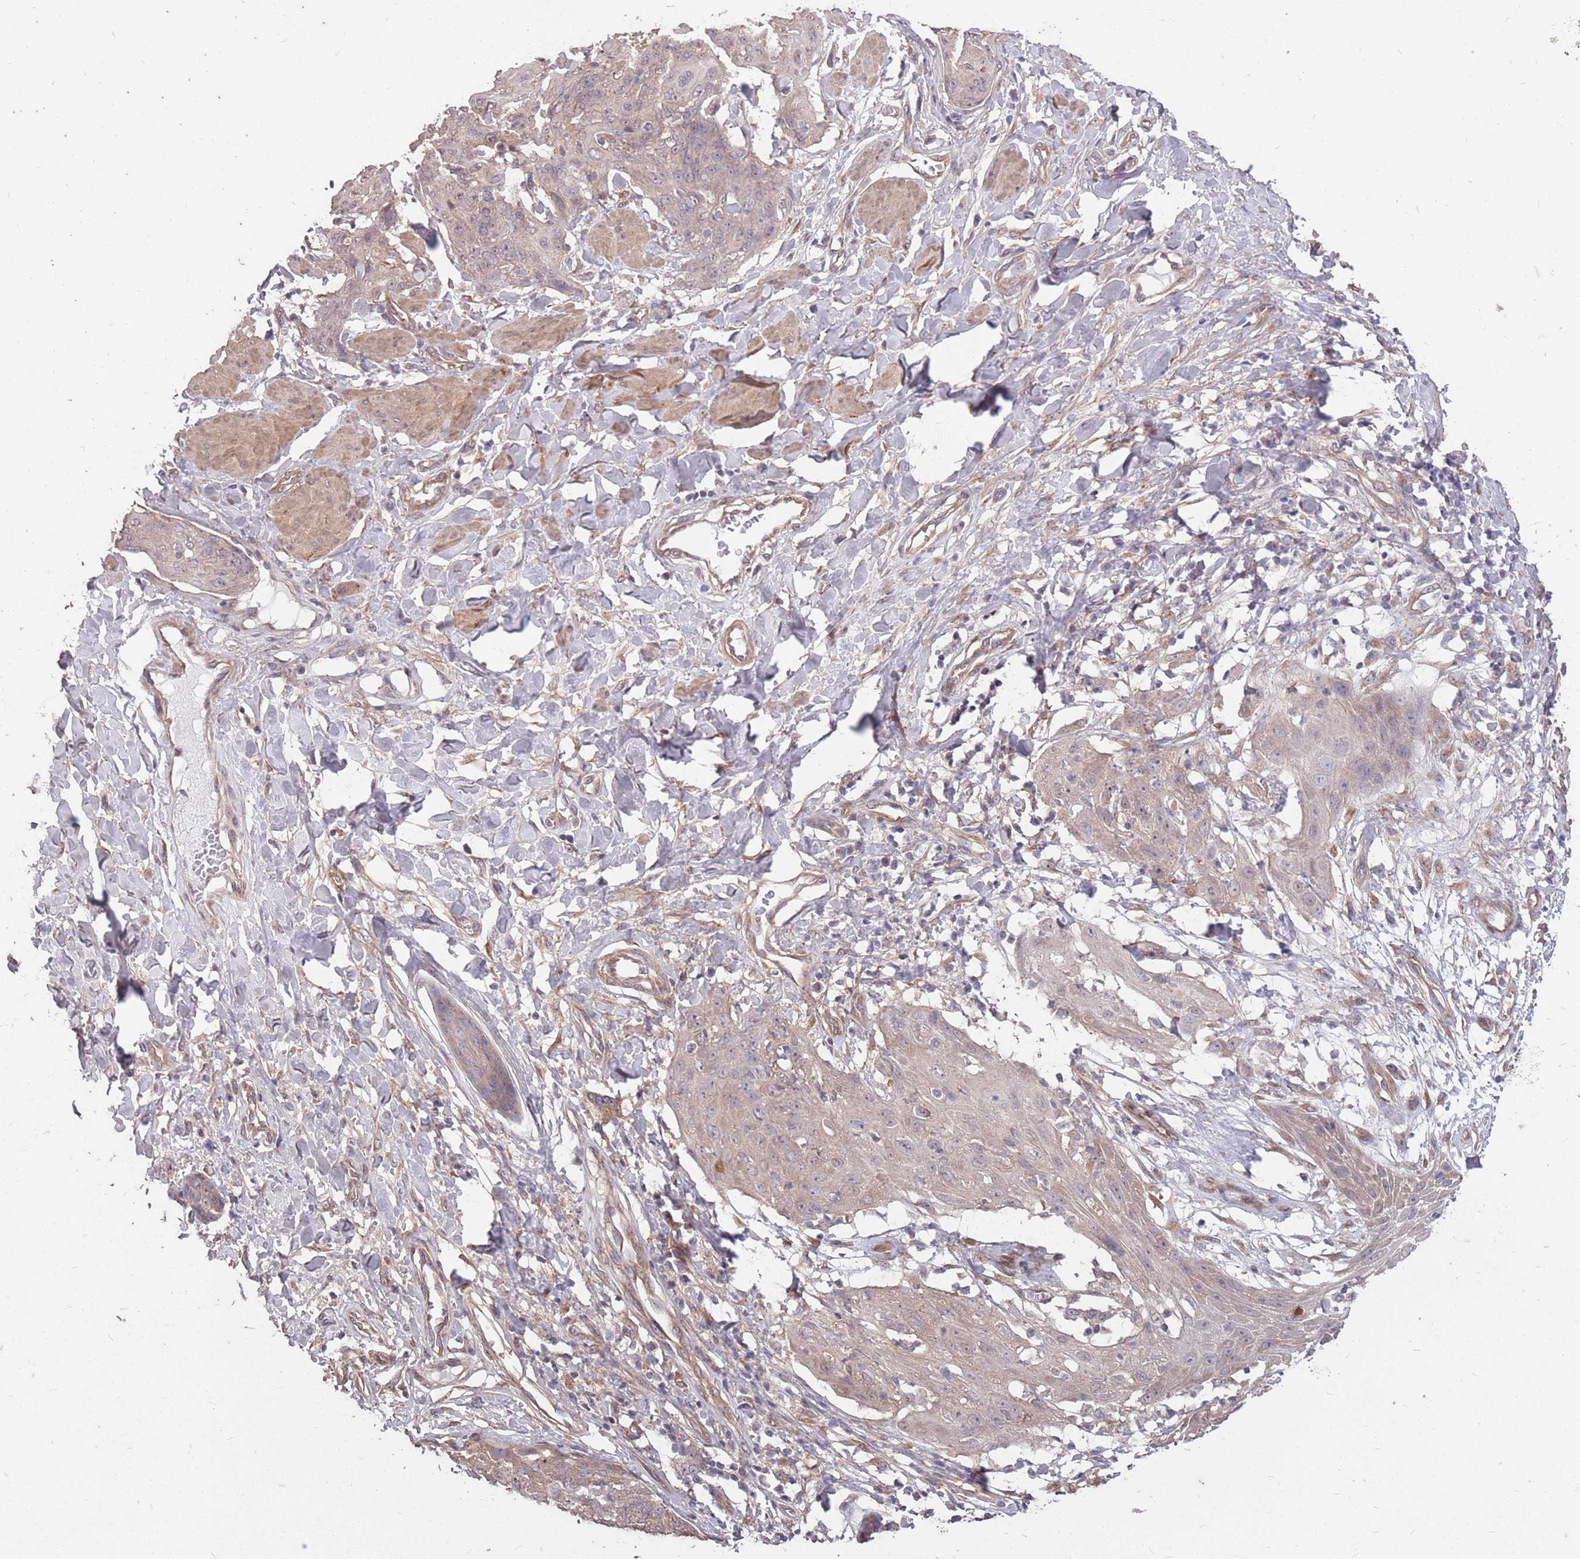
{"staining": {"intensity": "negative", "quantity": "none", "location": "none"}, "tissue": "skin cancer", "cell_type": "Tumor cells", "image_type": "cancer", "snomed": [{"axis": "morphology", "description": "Squamous cell carcinoma, NOS"}, {"axis": "topography", "description": "Skin"}, {"axis": "topography", "description": "Vulva"}], "caption": "The image demonstrates no staining of tumor cells in skin cancer (squamous cell carcinoma). (DAB immunohistochemistry with hematoxylin counter stain).", "gene": "DYNC1LI2", "patient": {"sex": "female", "age": 85}}